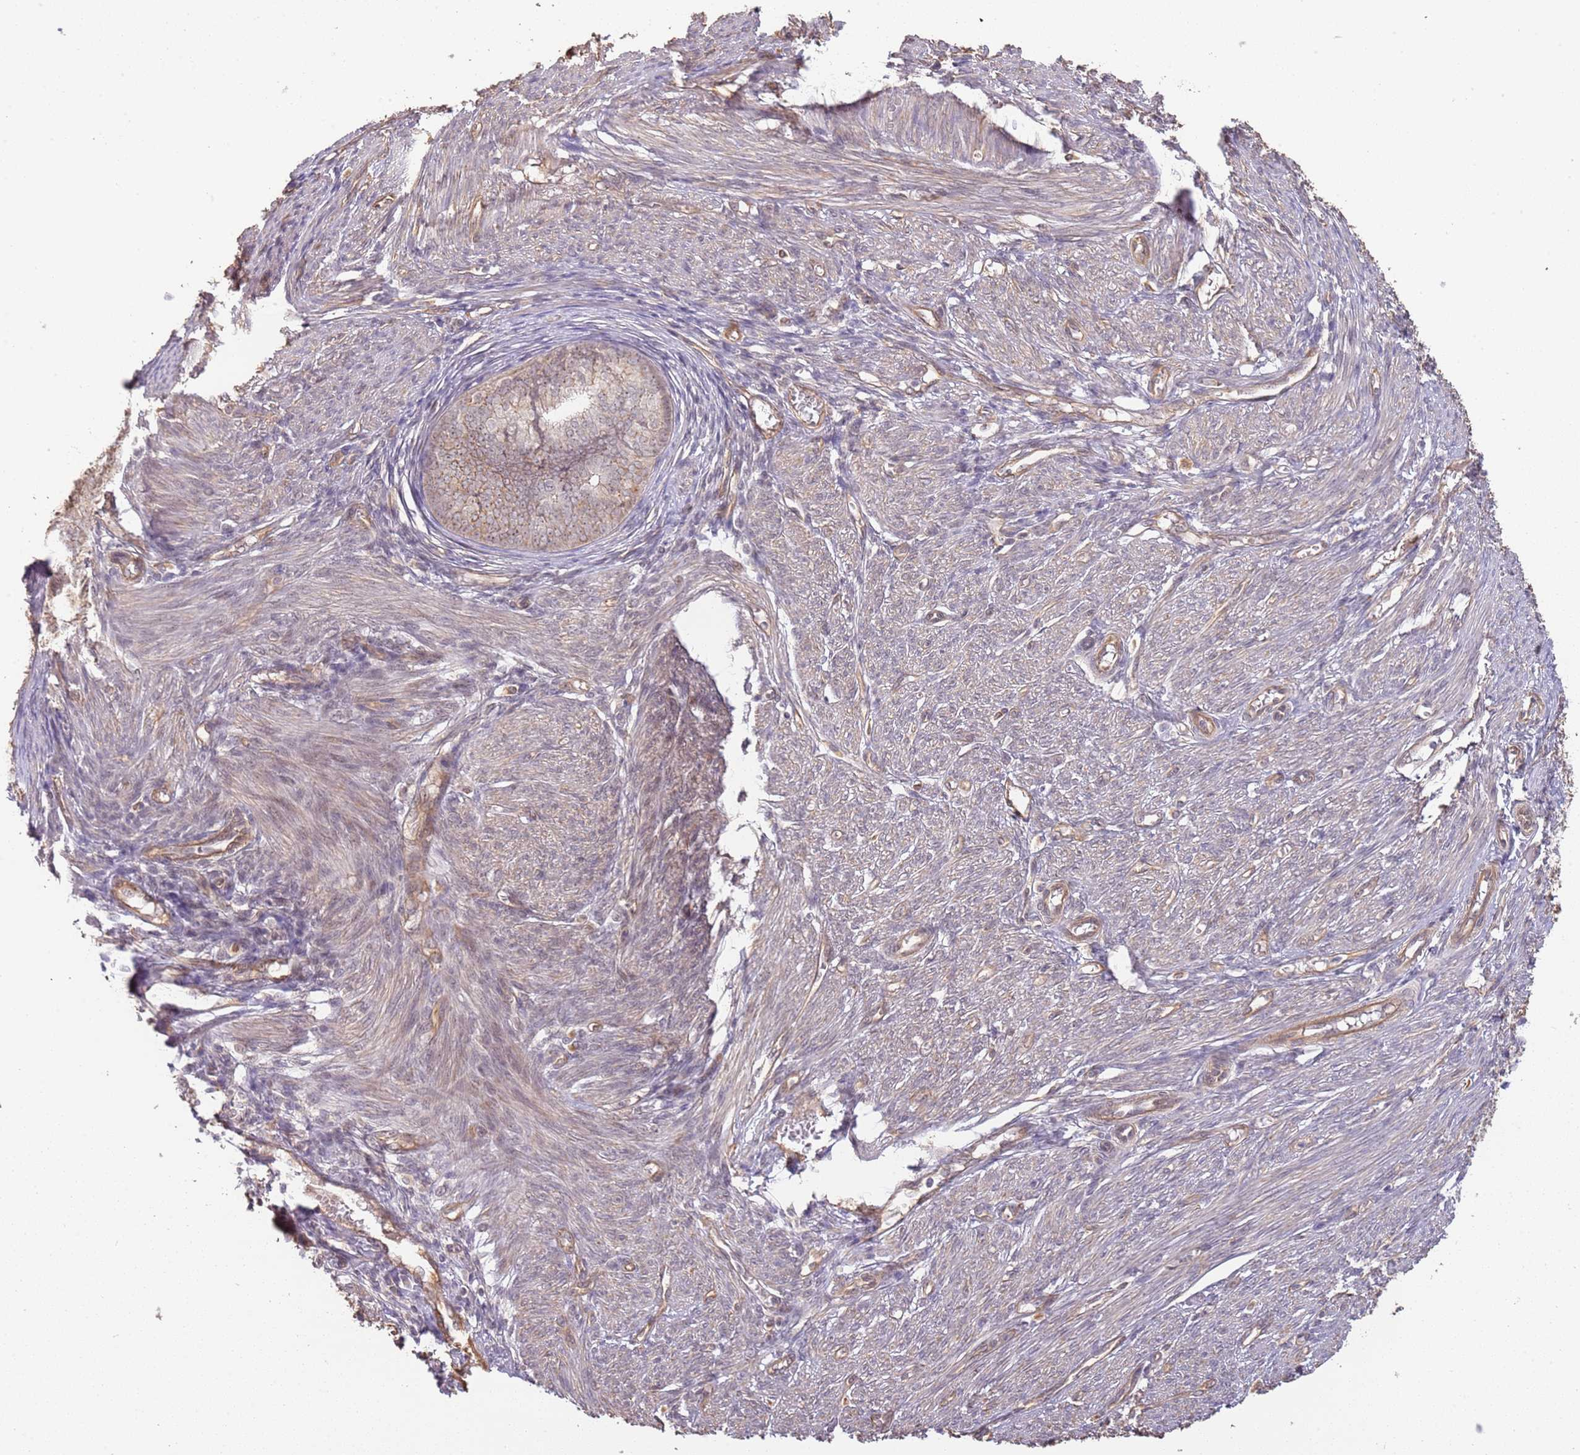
{"staining": {"intensity": "weak", "quantity": "25%-75%", "location": "cytoplasmic/membranous"}, "tissue": "endometrial cancer", "cell_type": "Tumor cells", "image_type": "cancer", "snomed": [{"axis": "morphology", "description": "Adenocarcinoma, NOS"}, {"axis": "topography", "description": "Endometrium"}], "caption": "The micrograph reveals staining of endometrial adenocarcinoma, revealing weak cytoplasmic/membranous protein expression (brown color) within tumor cells.", "gene": "SURF2", "patient": {"sex": "female", "age": 68}}